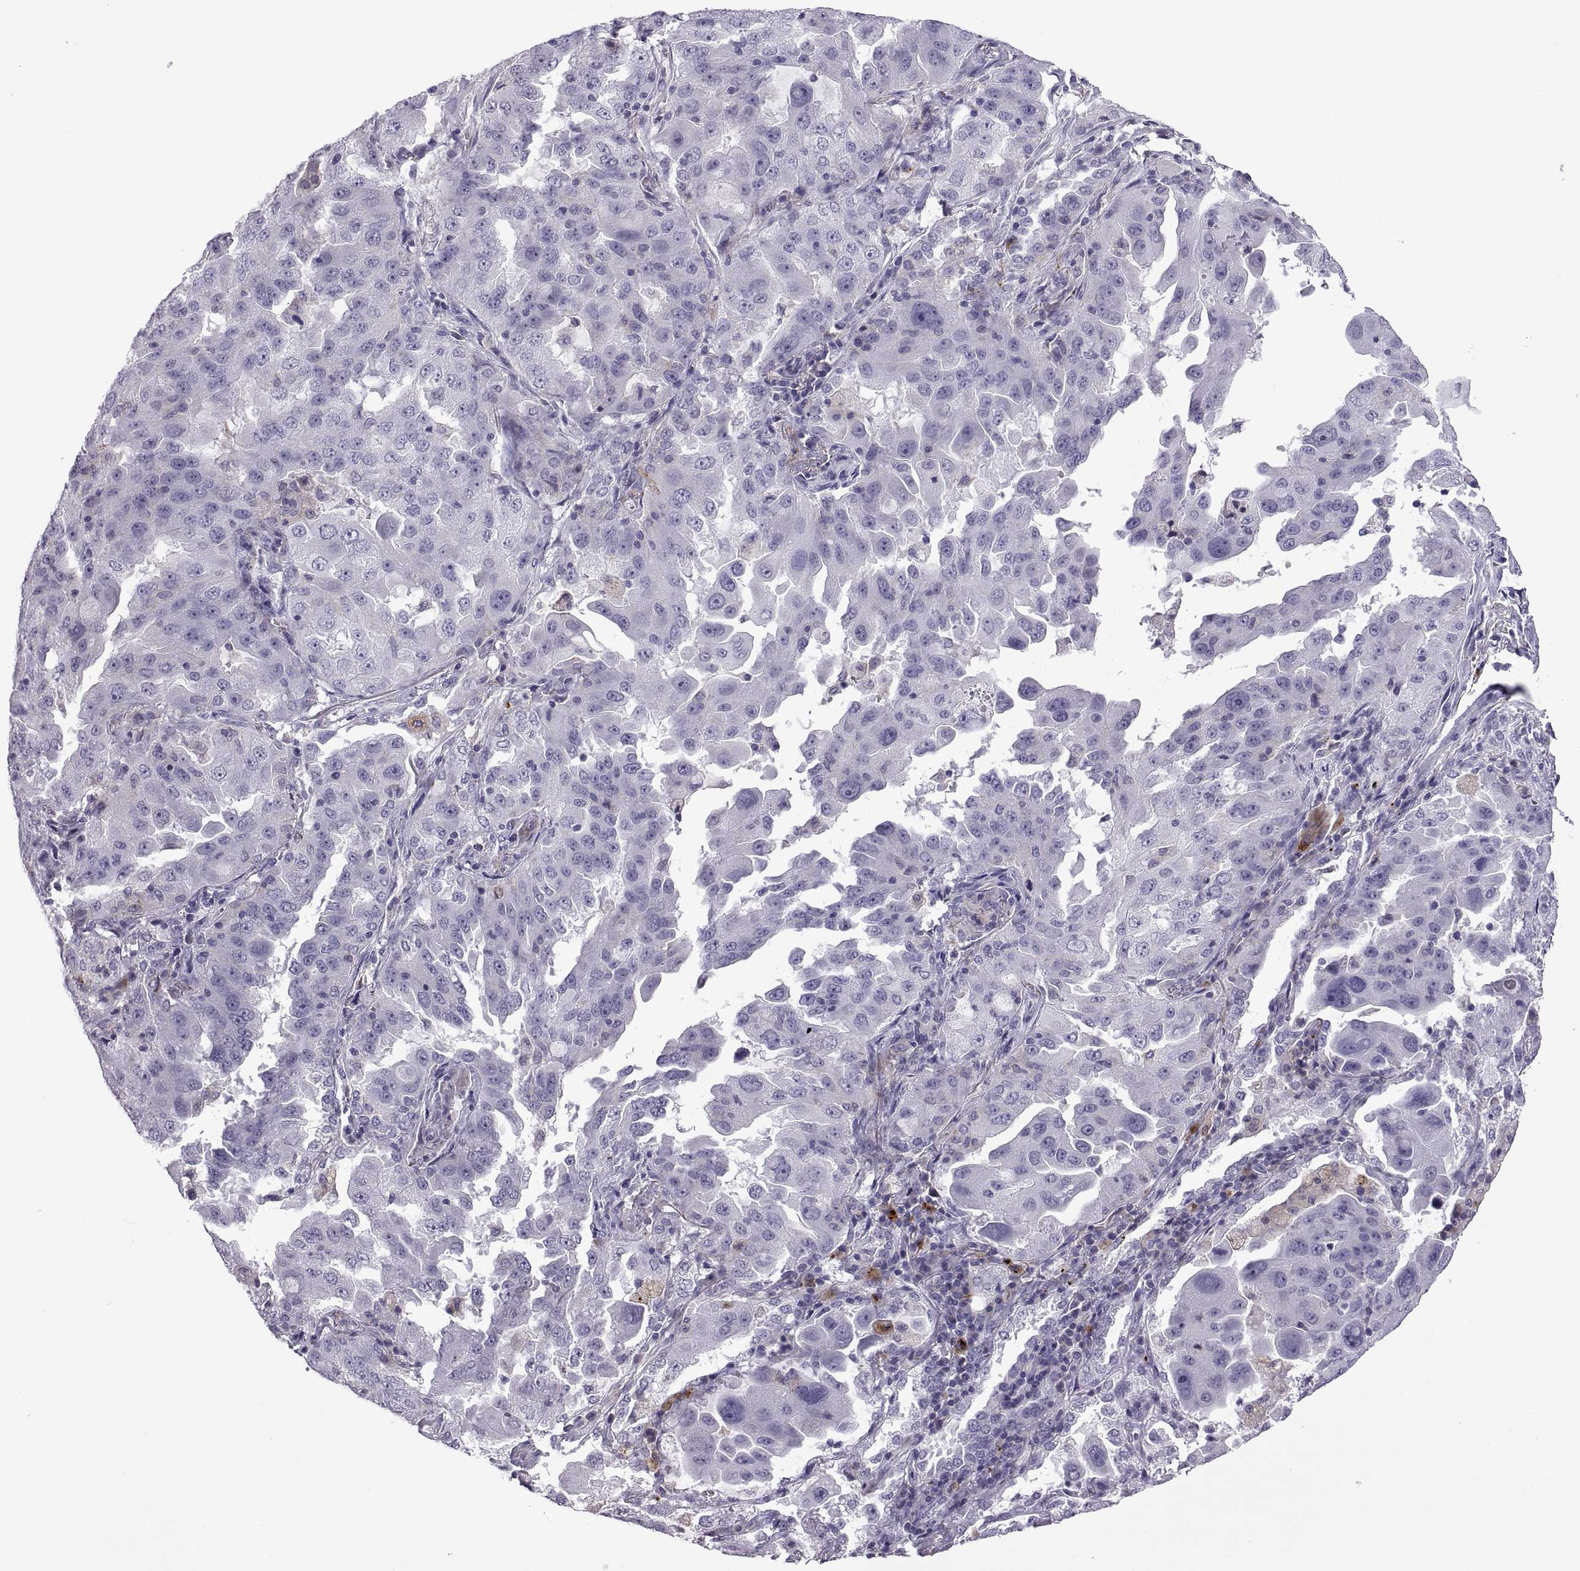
{"staining": {"intensity": "negative", "quantity": "none", "location": "none"}, "tissue": "lung cancer", "cell_type": "Tumor cells", "image_type": "cancer", "snomed": [{"axis": "morphology", "description": "Adenocarcinoma, NOS"}, {"axis": "topography", "description": "Lung"}], "caption": "Immunohistochemistry image of neoplastic tissue: human lung cancer stained with DAB shows no significant protein expression in tumor cells. (Immunohistochemistry, brightfield microscopy, high magnification).", "gene": "RGS19", "patient": {"sex": "female", "age": 61}}